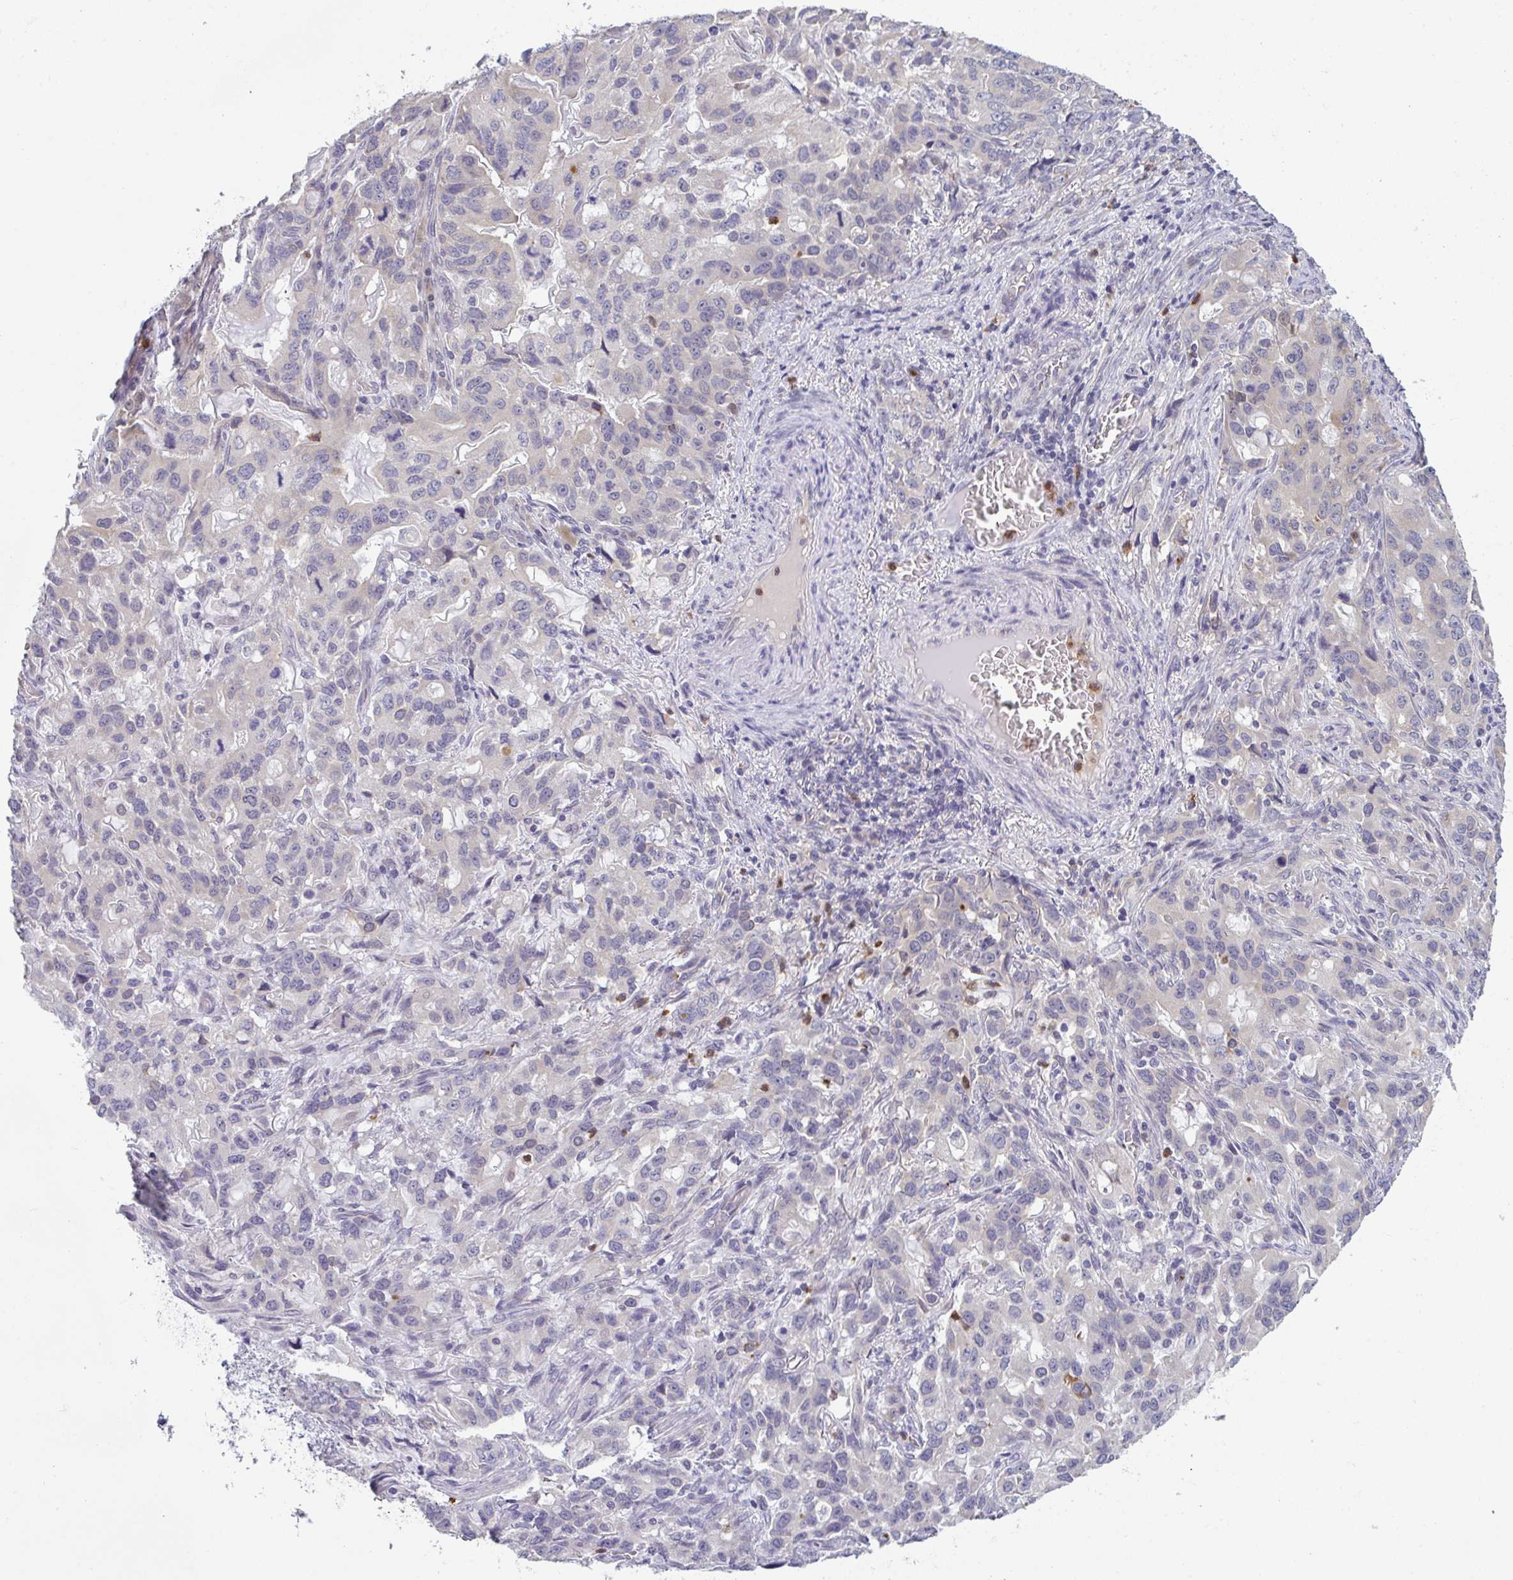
{"staining": {"intensity": "negative", "quantity": "none", "location": "none"}, "tissue": "stomach cancer", "cell_type": "Tumor cells", "image_type": "cancer", "snomed": [{"axis": "morphology", "description": "Adenocarcinoma, NOS"}, {"axis": "topography", "description": "Stomach, upper"}], "caption": "Tumor cells are negative for brown protein staining in adenocarcinoma (stomach). (DAB (3,3'-diaminobenzidine) immunohistochemistry, high magnification).", "gene": "RIOK1", "patient": {"sex": "male", "age": 85}}